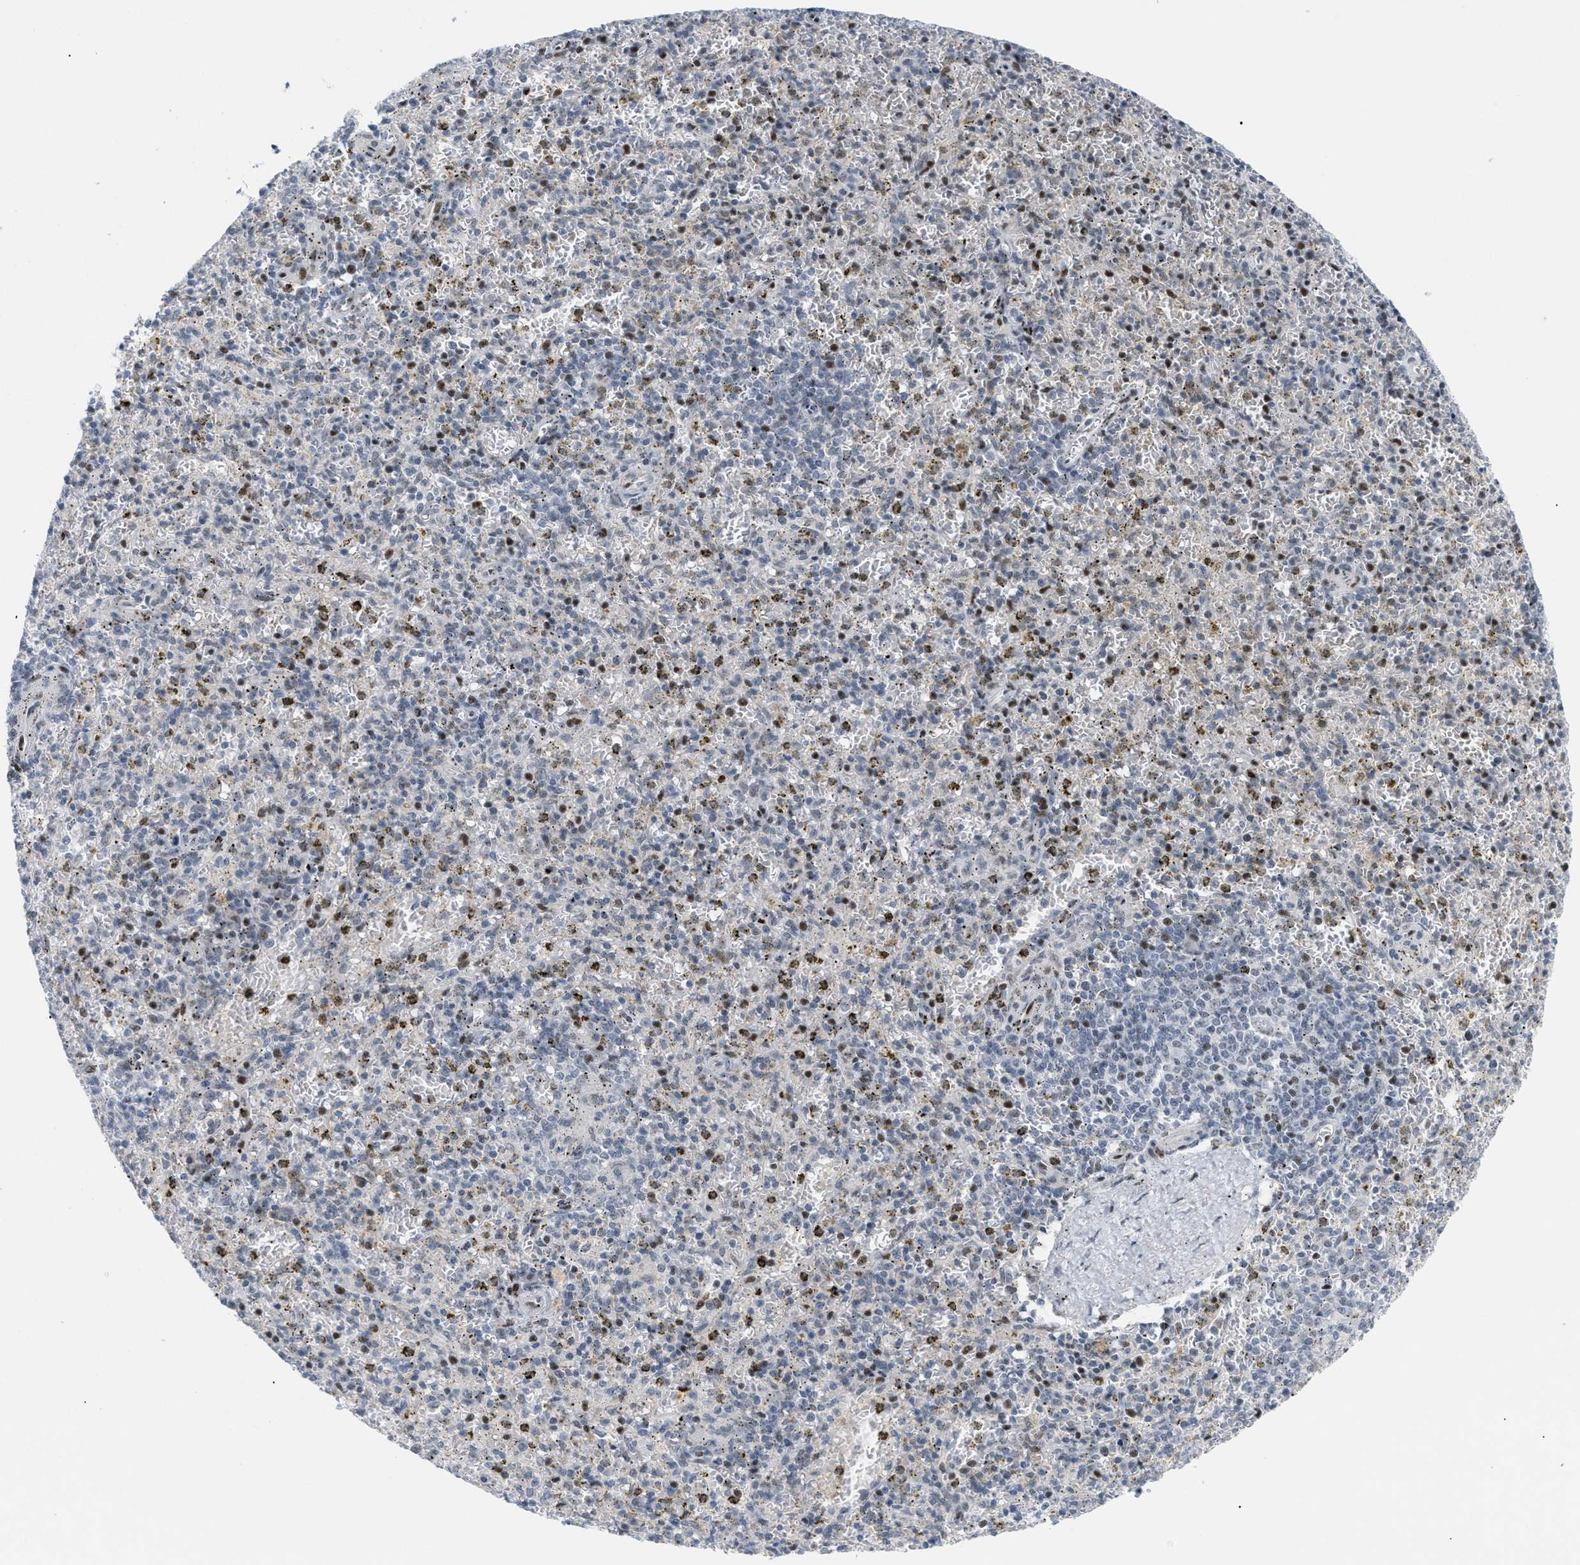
{"staining": {"intensity": "moderate", "quantity": "25%-75%", "location": "nuclear"}, "tissue": "spleen", "cell_type": "Cells in red pulp", "image_type": "normal", "snomed": [{"axis": "morphology", "description": "Normal tissue, NOS"}, {"axis": "topography", "description": "Spleen"}], "caption": "Human spleen stained with a brown dye shows moderate nuclear positive positivity in approximately 25%-75% of cells in red pulp.", "gene": "MED1", "patient": {"sex": "male", "age": 72}}